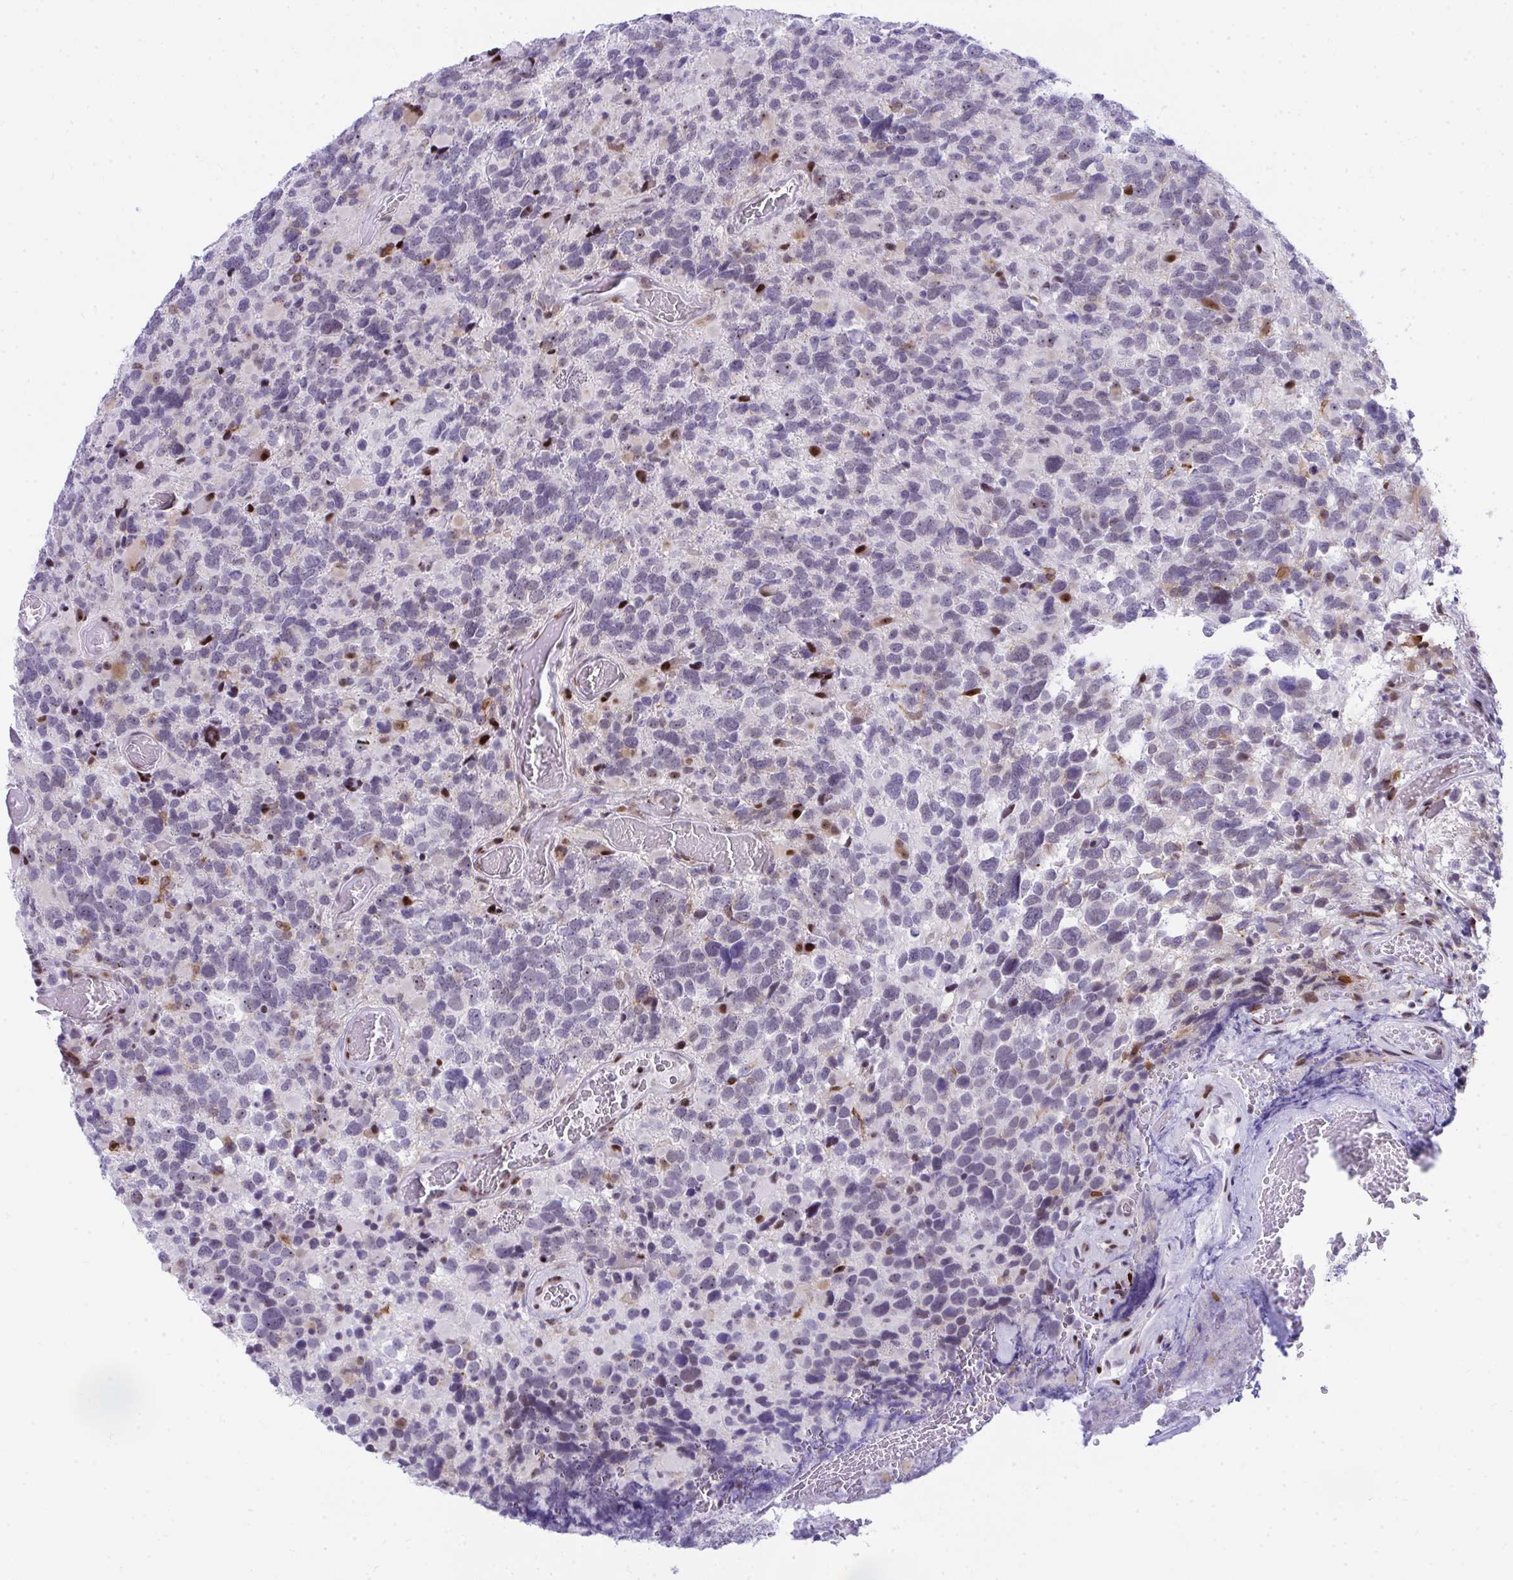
{"staining": {"intensity": "negative", "quantity": "none", "location": "none"}, "tissue": "glioma", "cell_type": "Tumor cells", "image_type": "cancer", "snomed": [{"axis": "morphology", "description": "Glioma, malignant, High grade"}, {"axis": "topography", "description": "Brain"}], "caption": "Immunohistochemistry of human glioma demonstrates no staining in tumor cells.", "gene": "GLDN", "patient": {"sex": "female", "age": 40}}